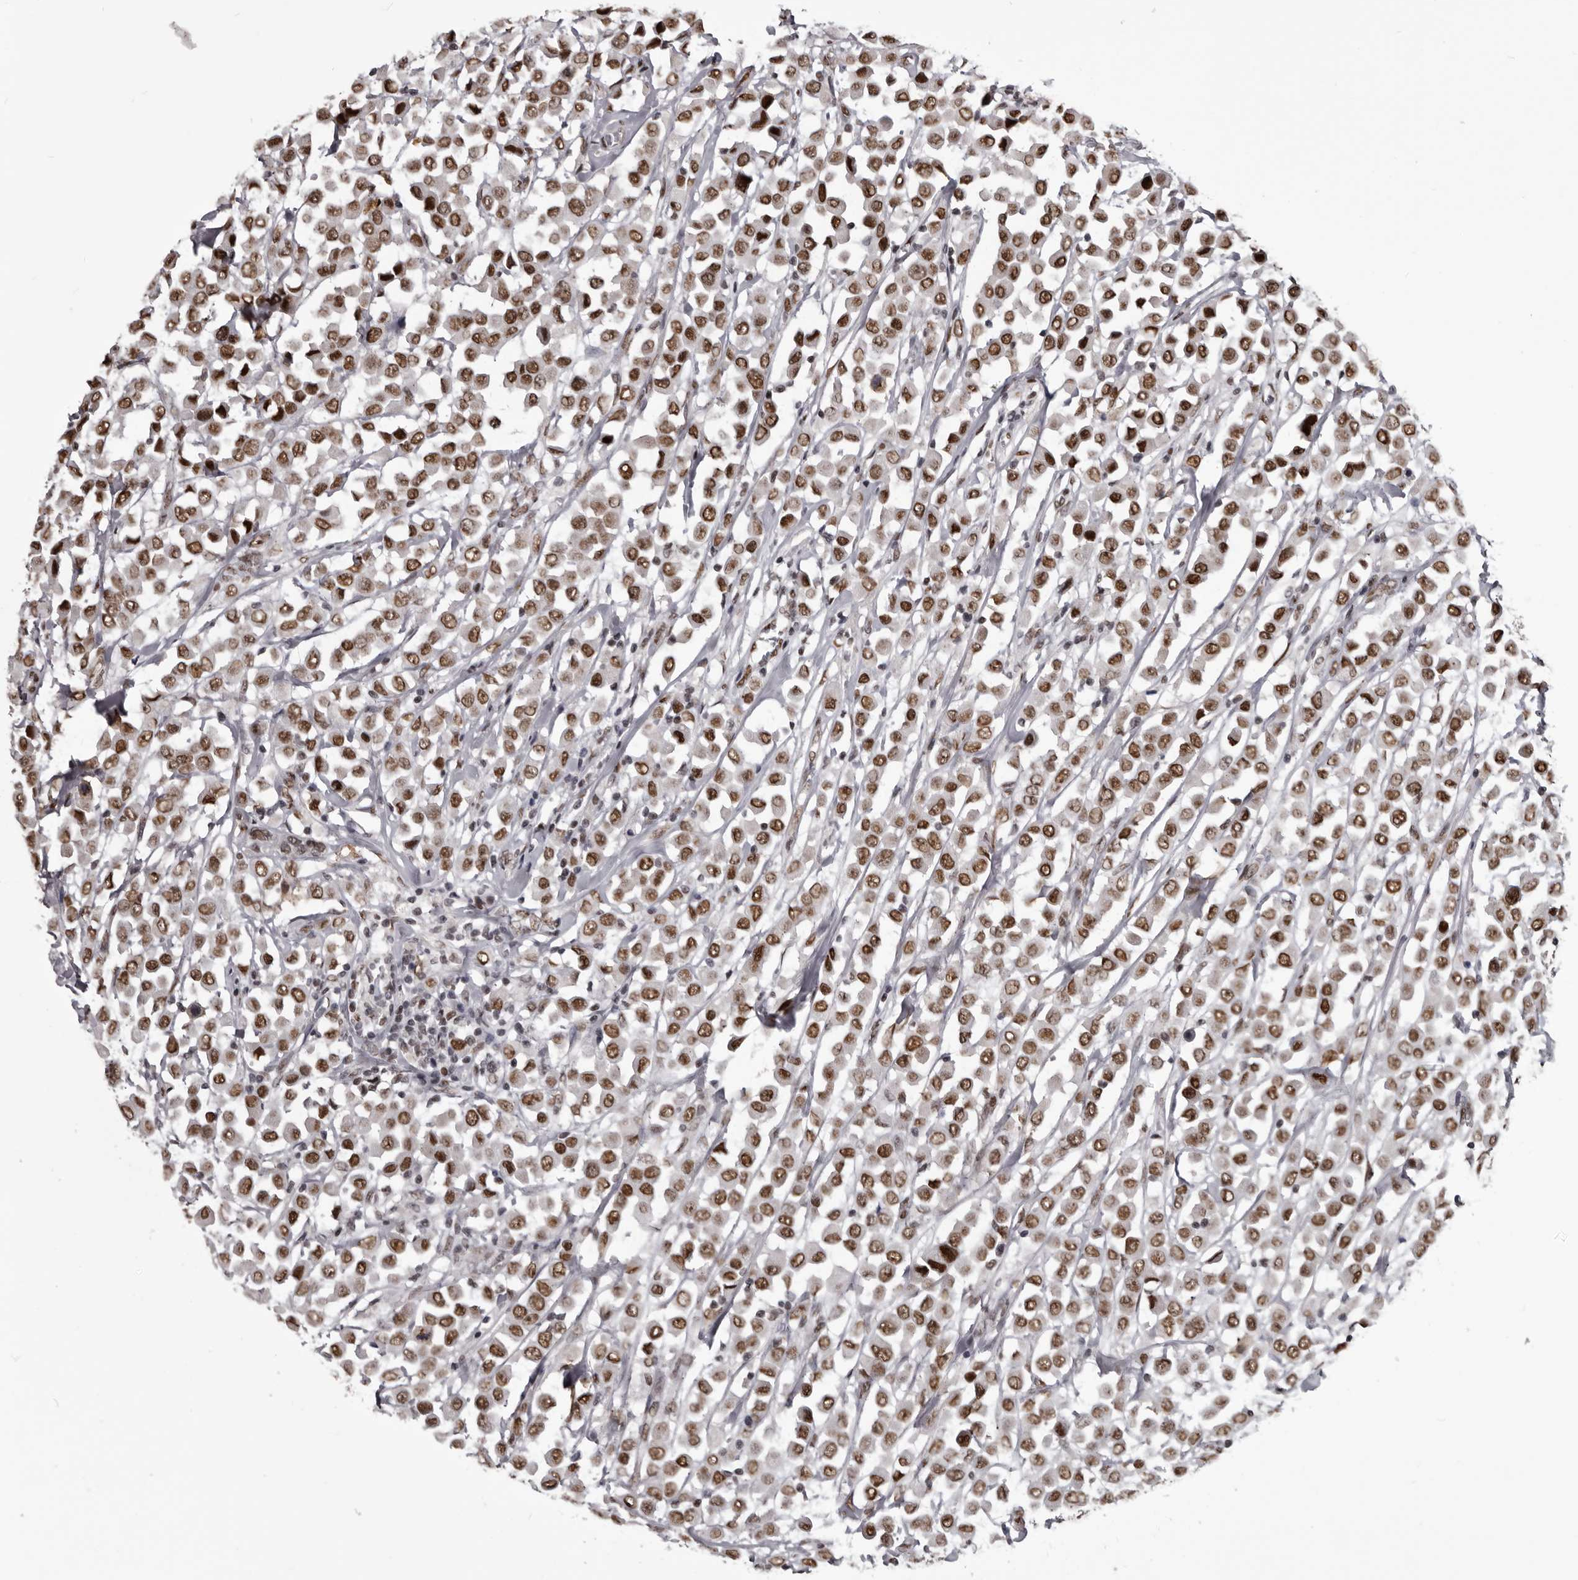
{"staining": {"intensity": "moderate", "quantity": ">75%", "location": "nuclear"}, "tissue": "breast cancer", "cell_type": "Tumor cells", "image_type": "cancer", "snomed": [{"axis": "morphology", "description": "Duct carcinoma"}, {"axis": "topography", "description": "Breast"}], "caption": "Intraductal carcinoma (breast) was stained to show a protein in brown. There is medium levels of moderate nuclear positivity in approximately >75% of tumor cells.", "gene": "NUMA1", "patient": {"sex": "female", "age": 61}}